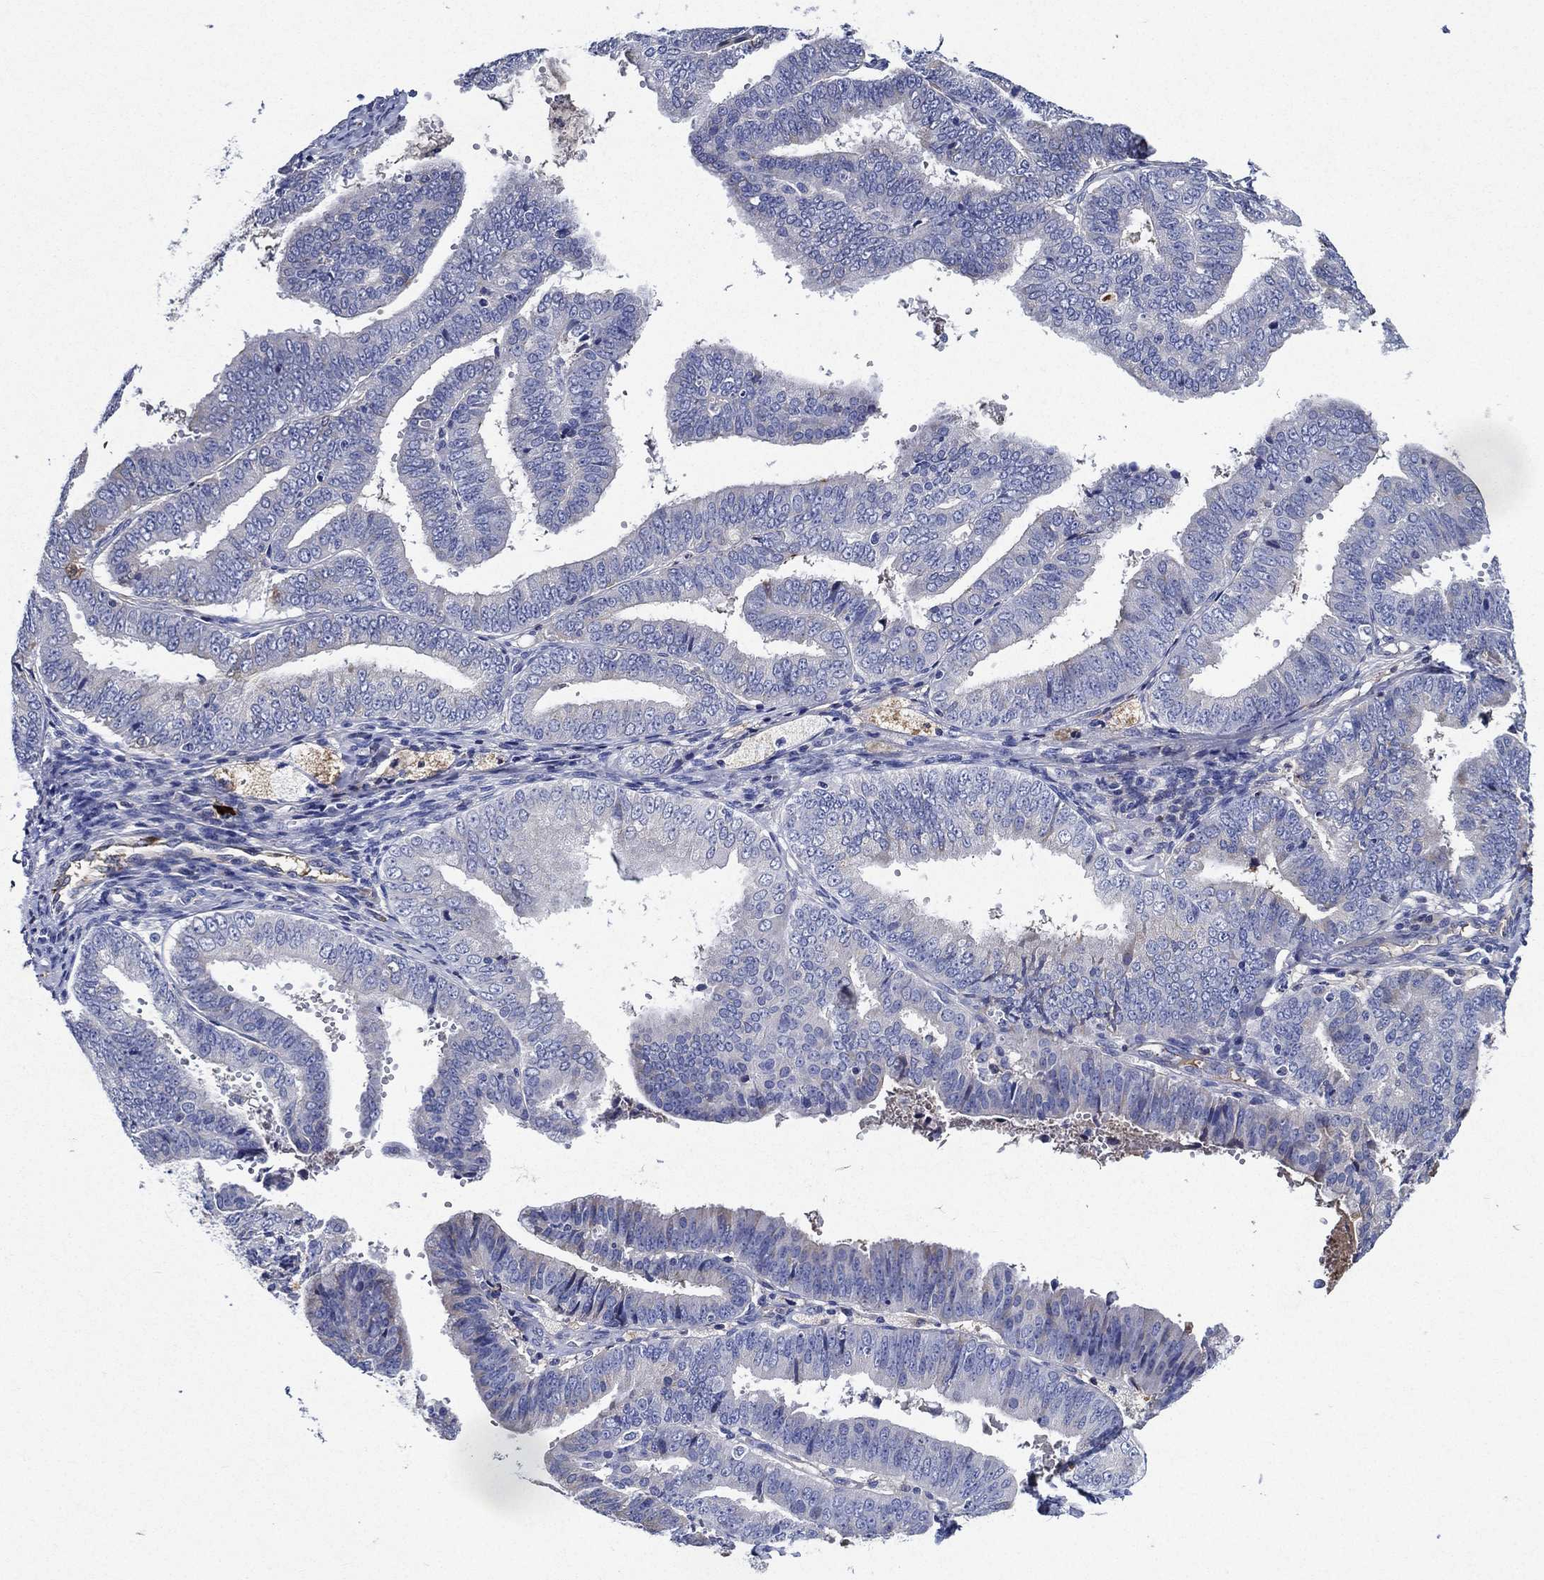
{"staining": {"intensity": "negative", "quantity": "none", "location": "none"}, "tissue": "endometrial cancer", "cell_type": "Tumor cells", "image_type": "cancer", "snomed": [{"axis": "morphology", "description": "Adenocarcinoma, NOS"}, {"axis": "topography", "description": "Endometrium"}], "caption": "There is no significant positivity in tumor cells of adenocarcinoma (endometrial).", "gene": "TMPRSS11D", "patient": {"sex": "female", "age": 63}}